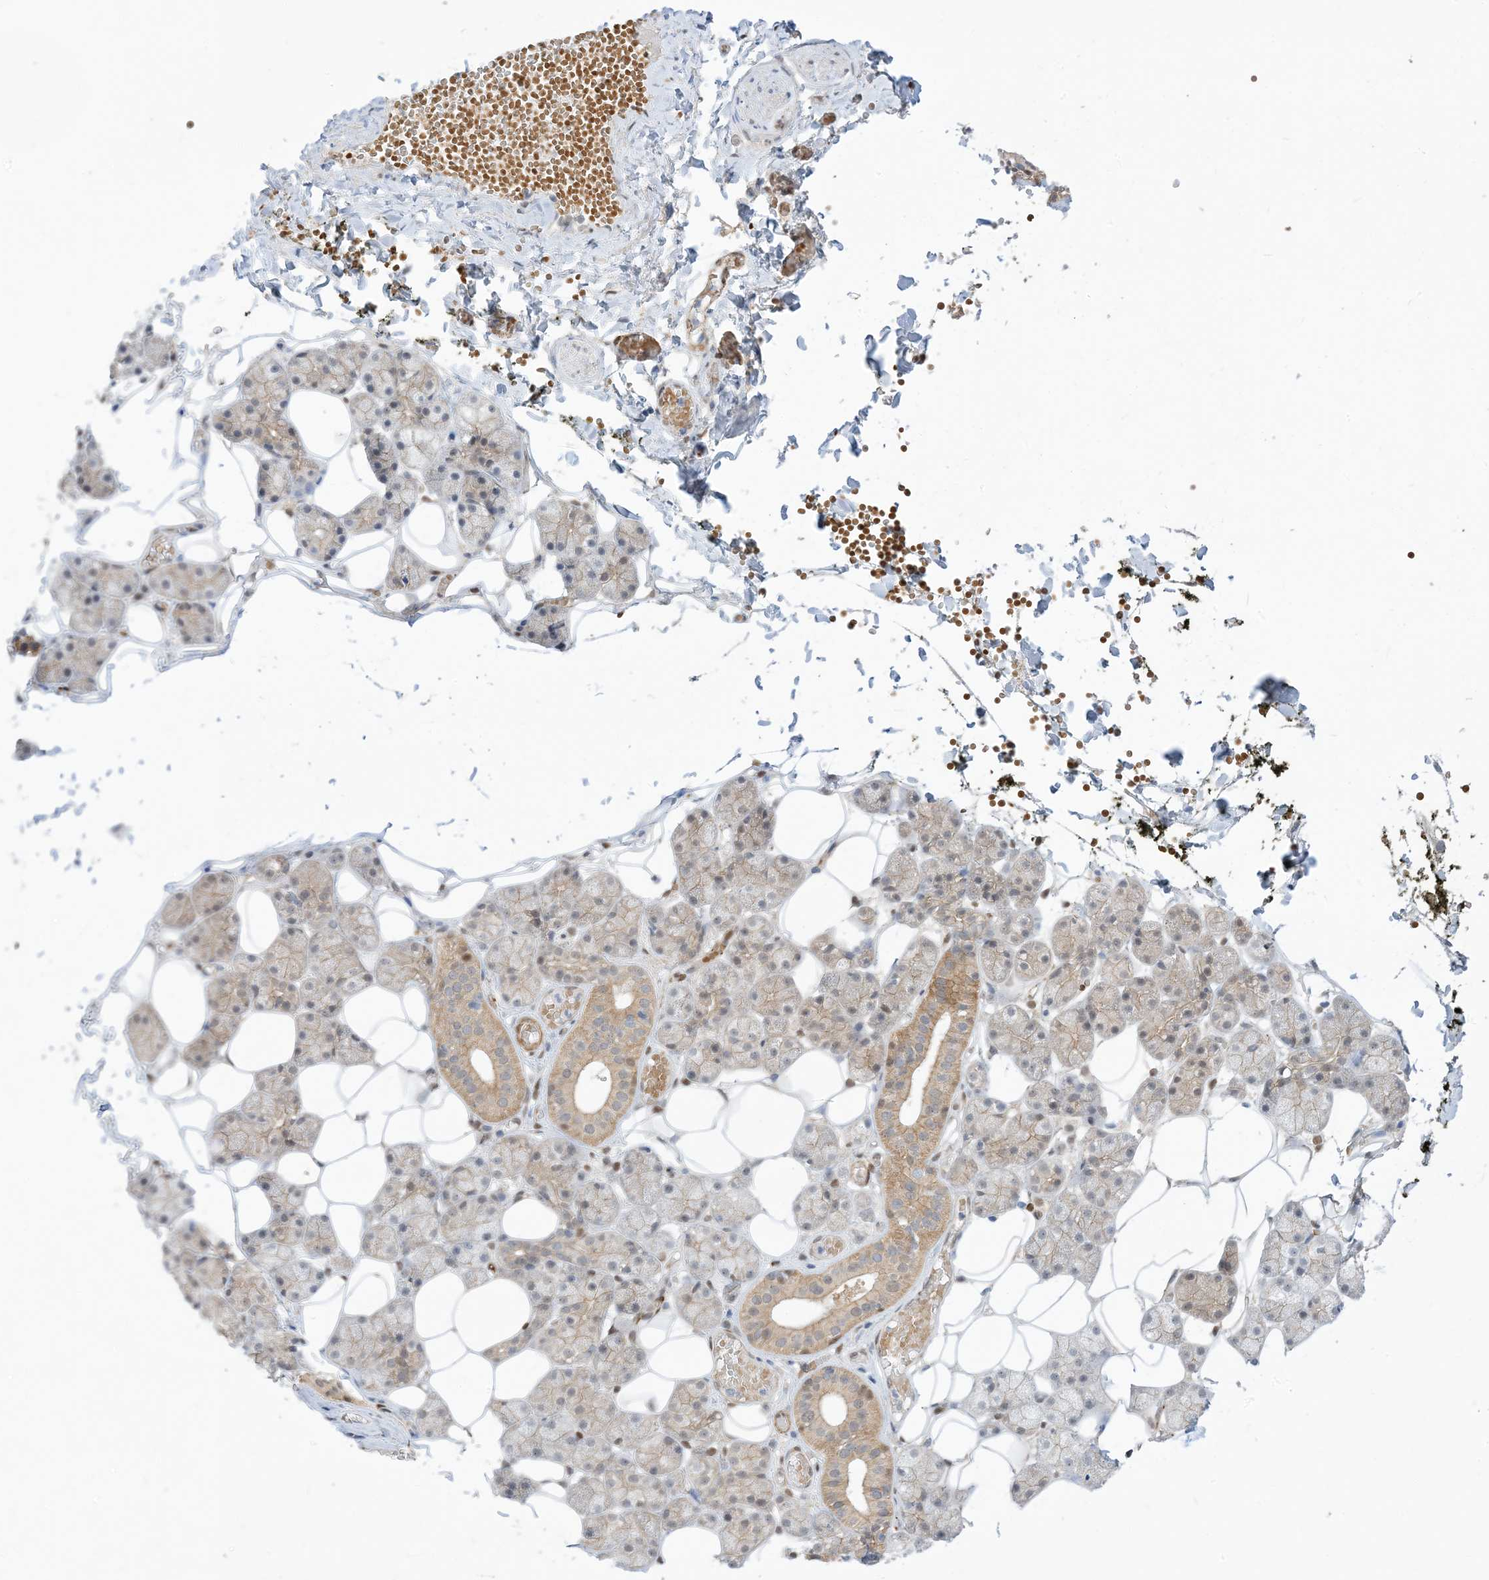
{"staining": {"intensity": "moderate", "quantity": "25%-75%", "location": "cytoplasmic/membranous,nuclear"}, "tissue": "salivary gland", "cell_type": "Glandular cells", "image_type": "normal", "snomed": [{"axis": "morphology", "description": "Normal tissue, NOS"}, {"axis": "topography", "description": "Salivary gland"}], "caption": "A brown stain highlights moderate cytoplasmic/membranous,nuclear expression of a protein in glandular cells of benign salivary gland. (Stains: DAB (3,3'-diaminobenzidine) in brown, nuclei in blue, Microscopy: brightfield microscopy at high magnification).", "gene": "RIN1", "patient": {"sex": "female", "age": 33}}